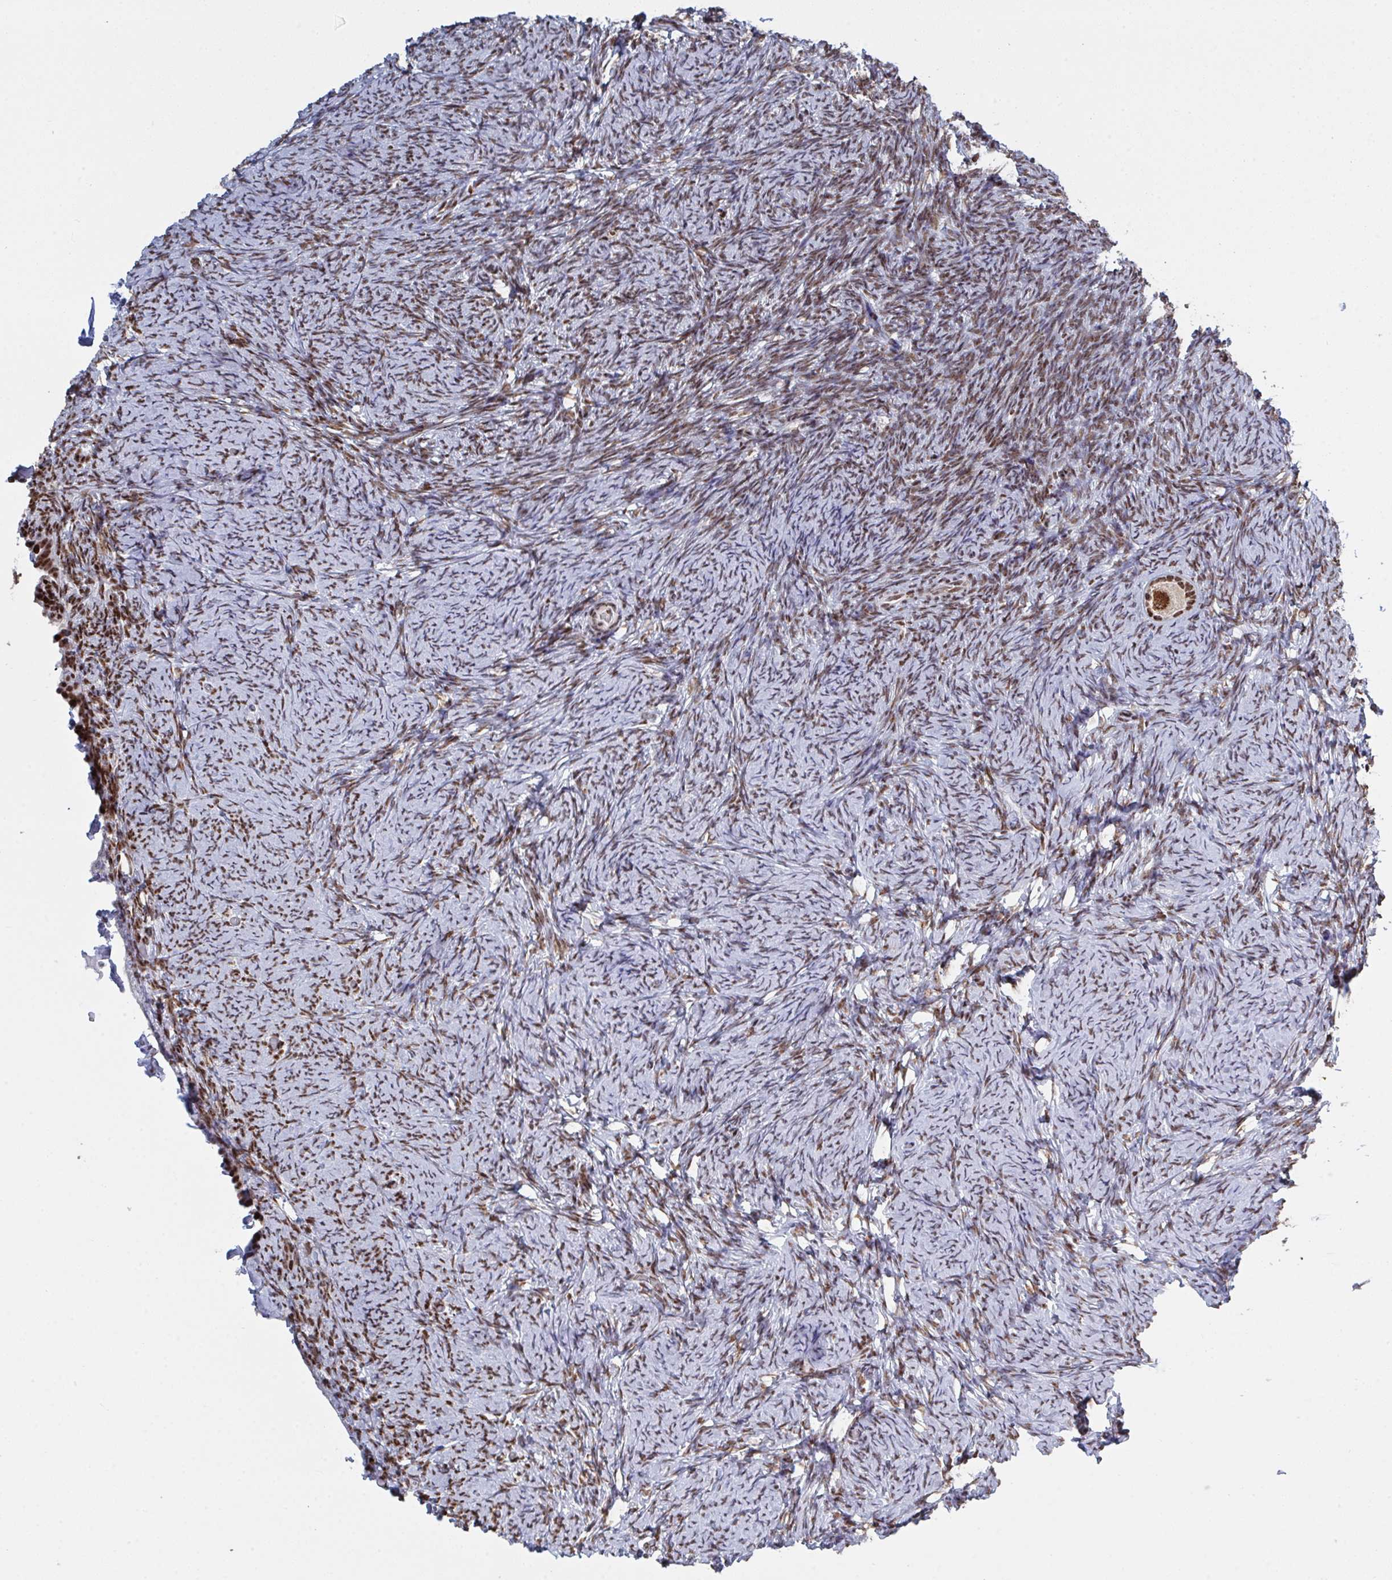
{"staining": {"intensity": "strong", "quantity": ">75%", "location": "nuclear"}, "tissue": "ovary", "cell_type": "Follicle cells", "image_type": "normal", "snomed": [{"axis": "morphology", "description": "Normal tissue, NOS"}, {"axis": "topography", "description": "Ovary"}], "caption": "The image reveals a brown stain indicating the presence of a protein in the nuclear of follicle cells in ovary.", "gene": "ZNF607", "patient": {"sex": "female", "age": 34}}